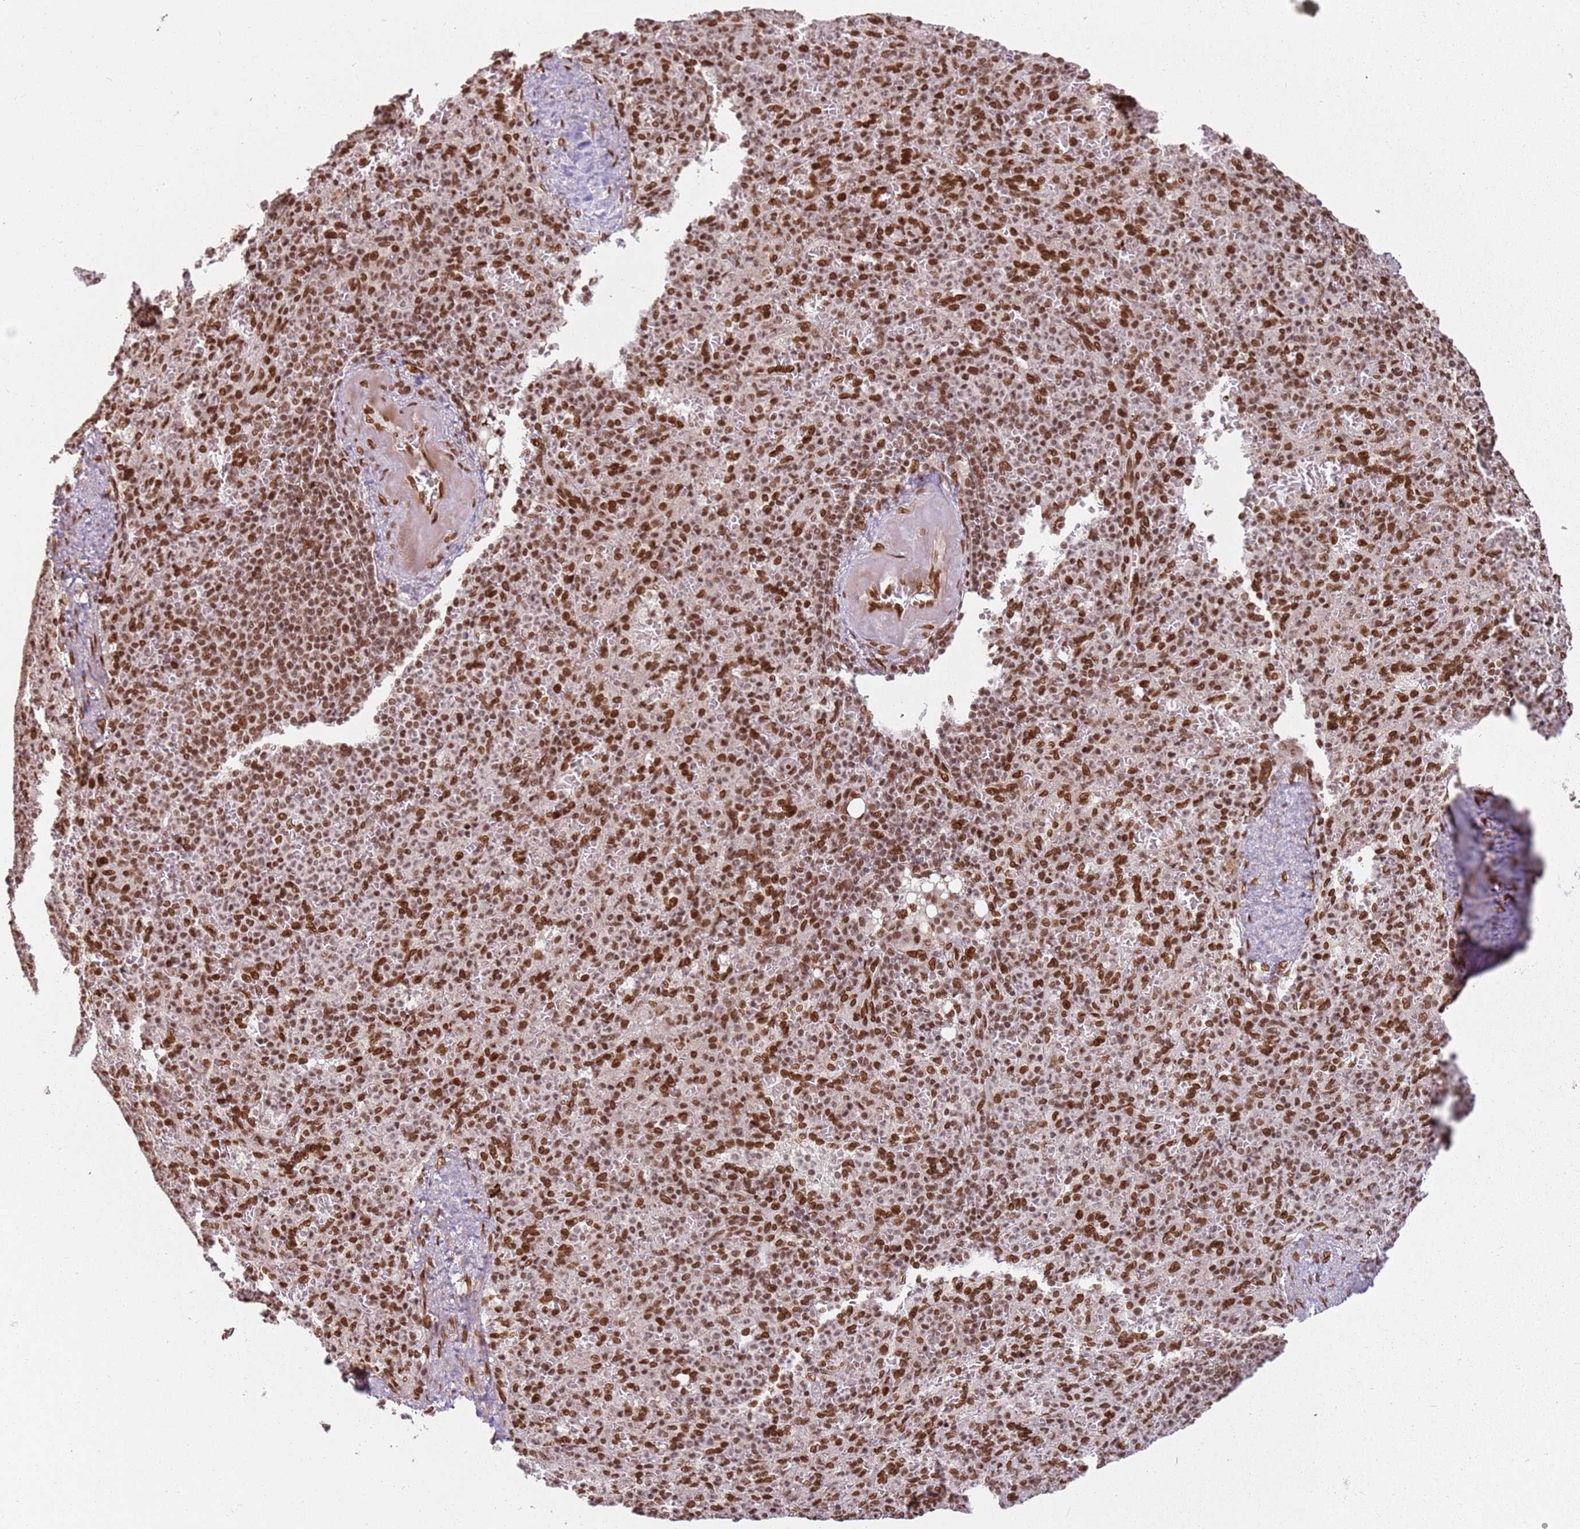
{"staining": {"intensity": "strong", "quantity": ">75%", "location": "nuclear"}, "tissue": "spleen", "cell_type": "Cells in red pulp", "image_type": "normal", "snomed": [{"axis": "morphology", "description": "Normal tissue, NOS"}, {"axis": "topography", "description": "Spleen"}], "caption": "Cells in red pulp display high levels of strong nuclear positivity in approximately >75% of cells in normal spleen. (DAB (3,3'-diaminobenzidine) = brown stain, brightfield microscopy at high magnification).", "gene": "TENT4A", "patient": {"sex": "female", "age": 74}}